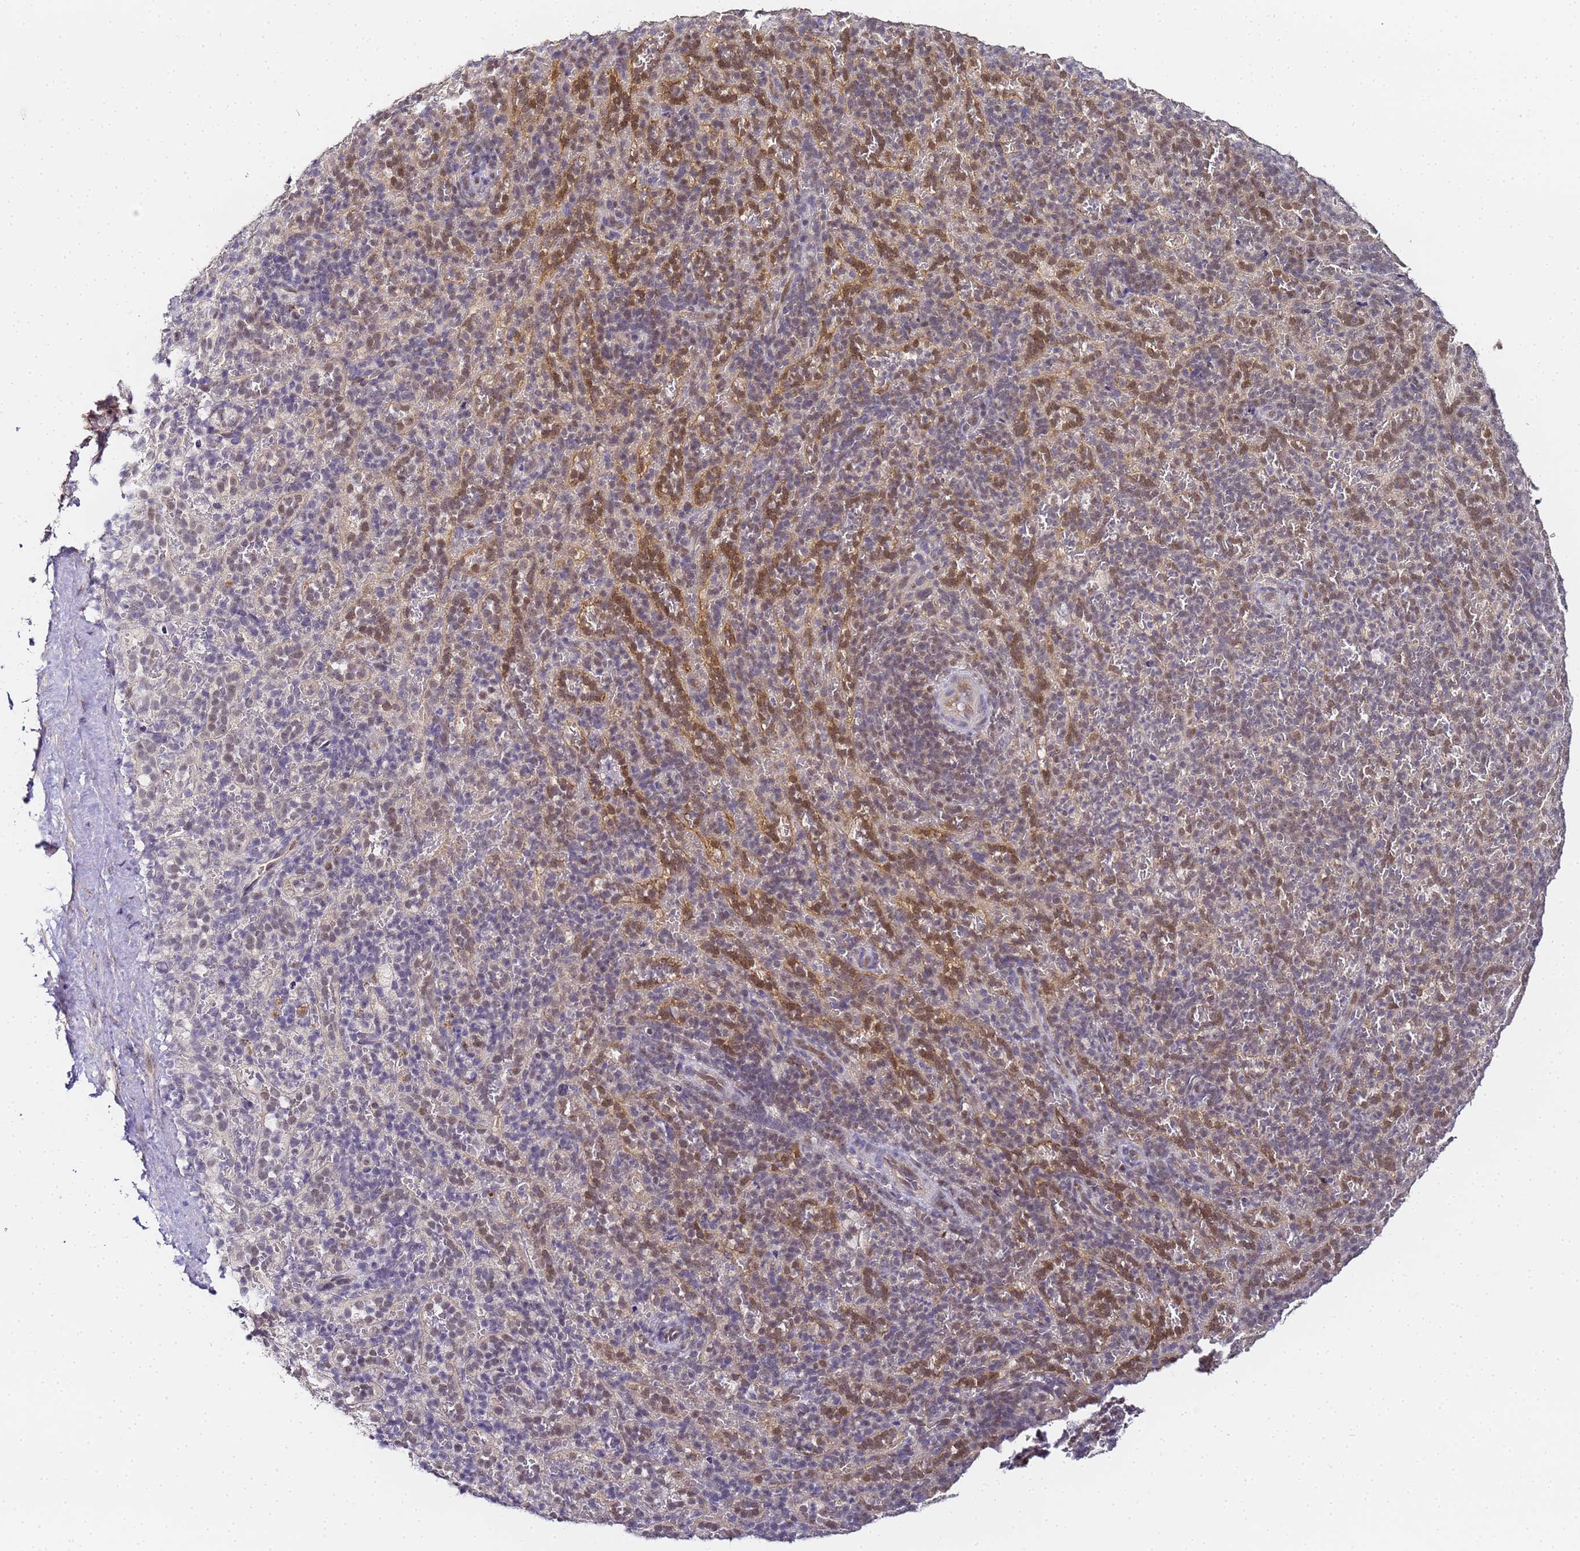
{"staining": {"intensity": "weak", "quantity": "<25%", "location": "nuclear"}, "tissue": "spleen", "cell_type": "Cells in red pulp", "image_type": "normal", "snomed": [{"axis": "morphology", "description": "Normal tissue, NOS"}, {"axis": "topography", "description": "Spleen"}], "caption": "A histopathology image of human spleen is negative for staining in cells in red pulp. The staining was performed using DAB to visualize the protein expression in brown, while the nuclei were stained in blue with hematoxylin (Magnification: 20x).", "gene": "LSM3", "patient": {"sex": "female", "age": 21}}